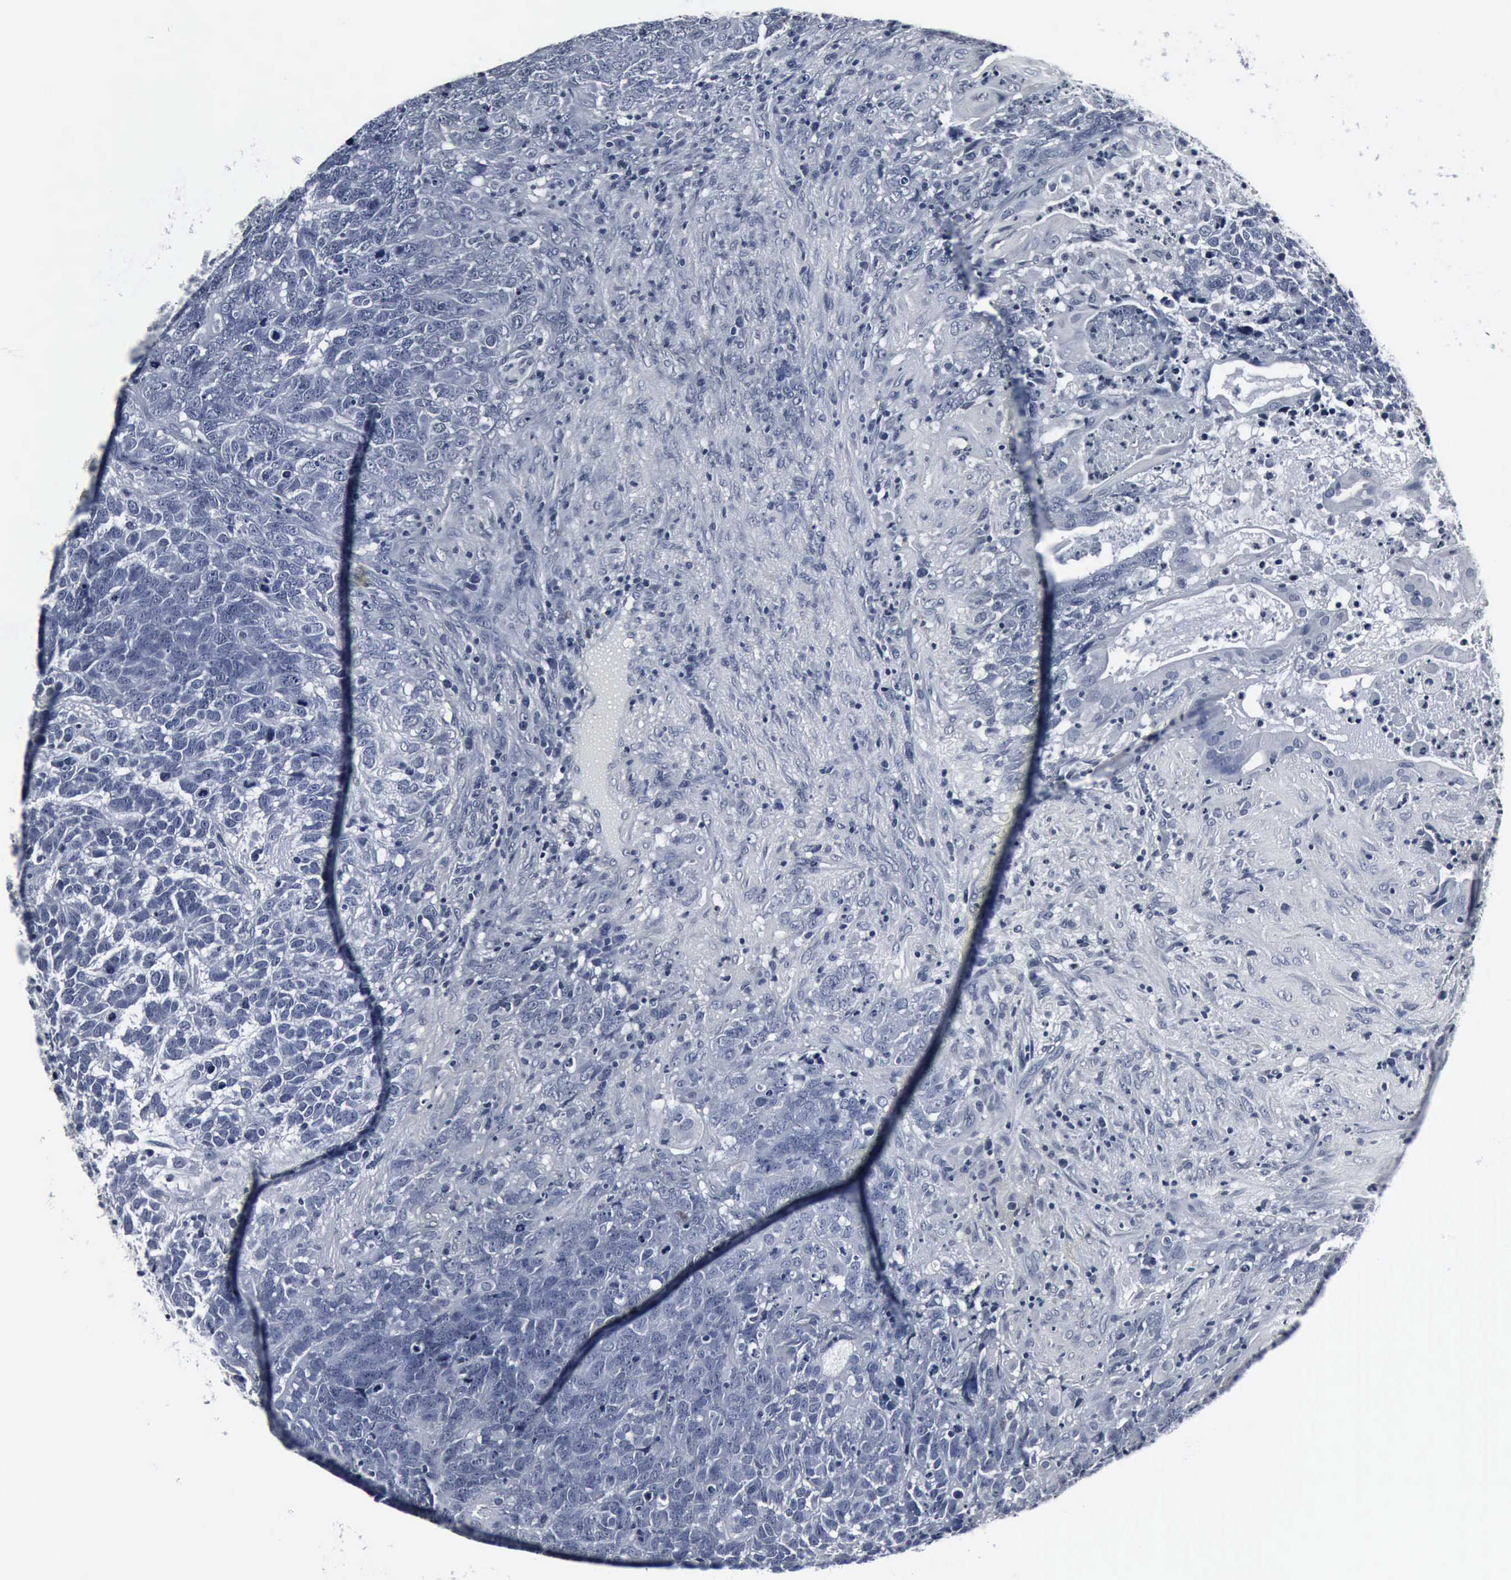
{"staining": {"intensity": "negative", "quantity": "none", "location": "none"}, "tissue": "testis cancer", "cell_type": "Tumor cells", "image_type": "cancer", "snomed": [{"axis": "morphology", "description": "Carcinoma, Embryonal, NOS"}, {"axis": "topography", "description": "Testis"}], "caption": "Embryonal carcinoma (testis) was stained to show a protein in brown. There is no significant positivity in tumor cells.", "gene": "SNAP25", "patient": {"sex": "male", "age": 26}}